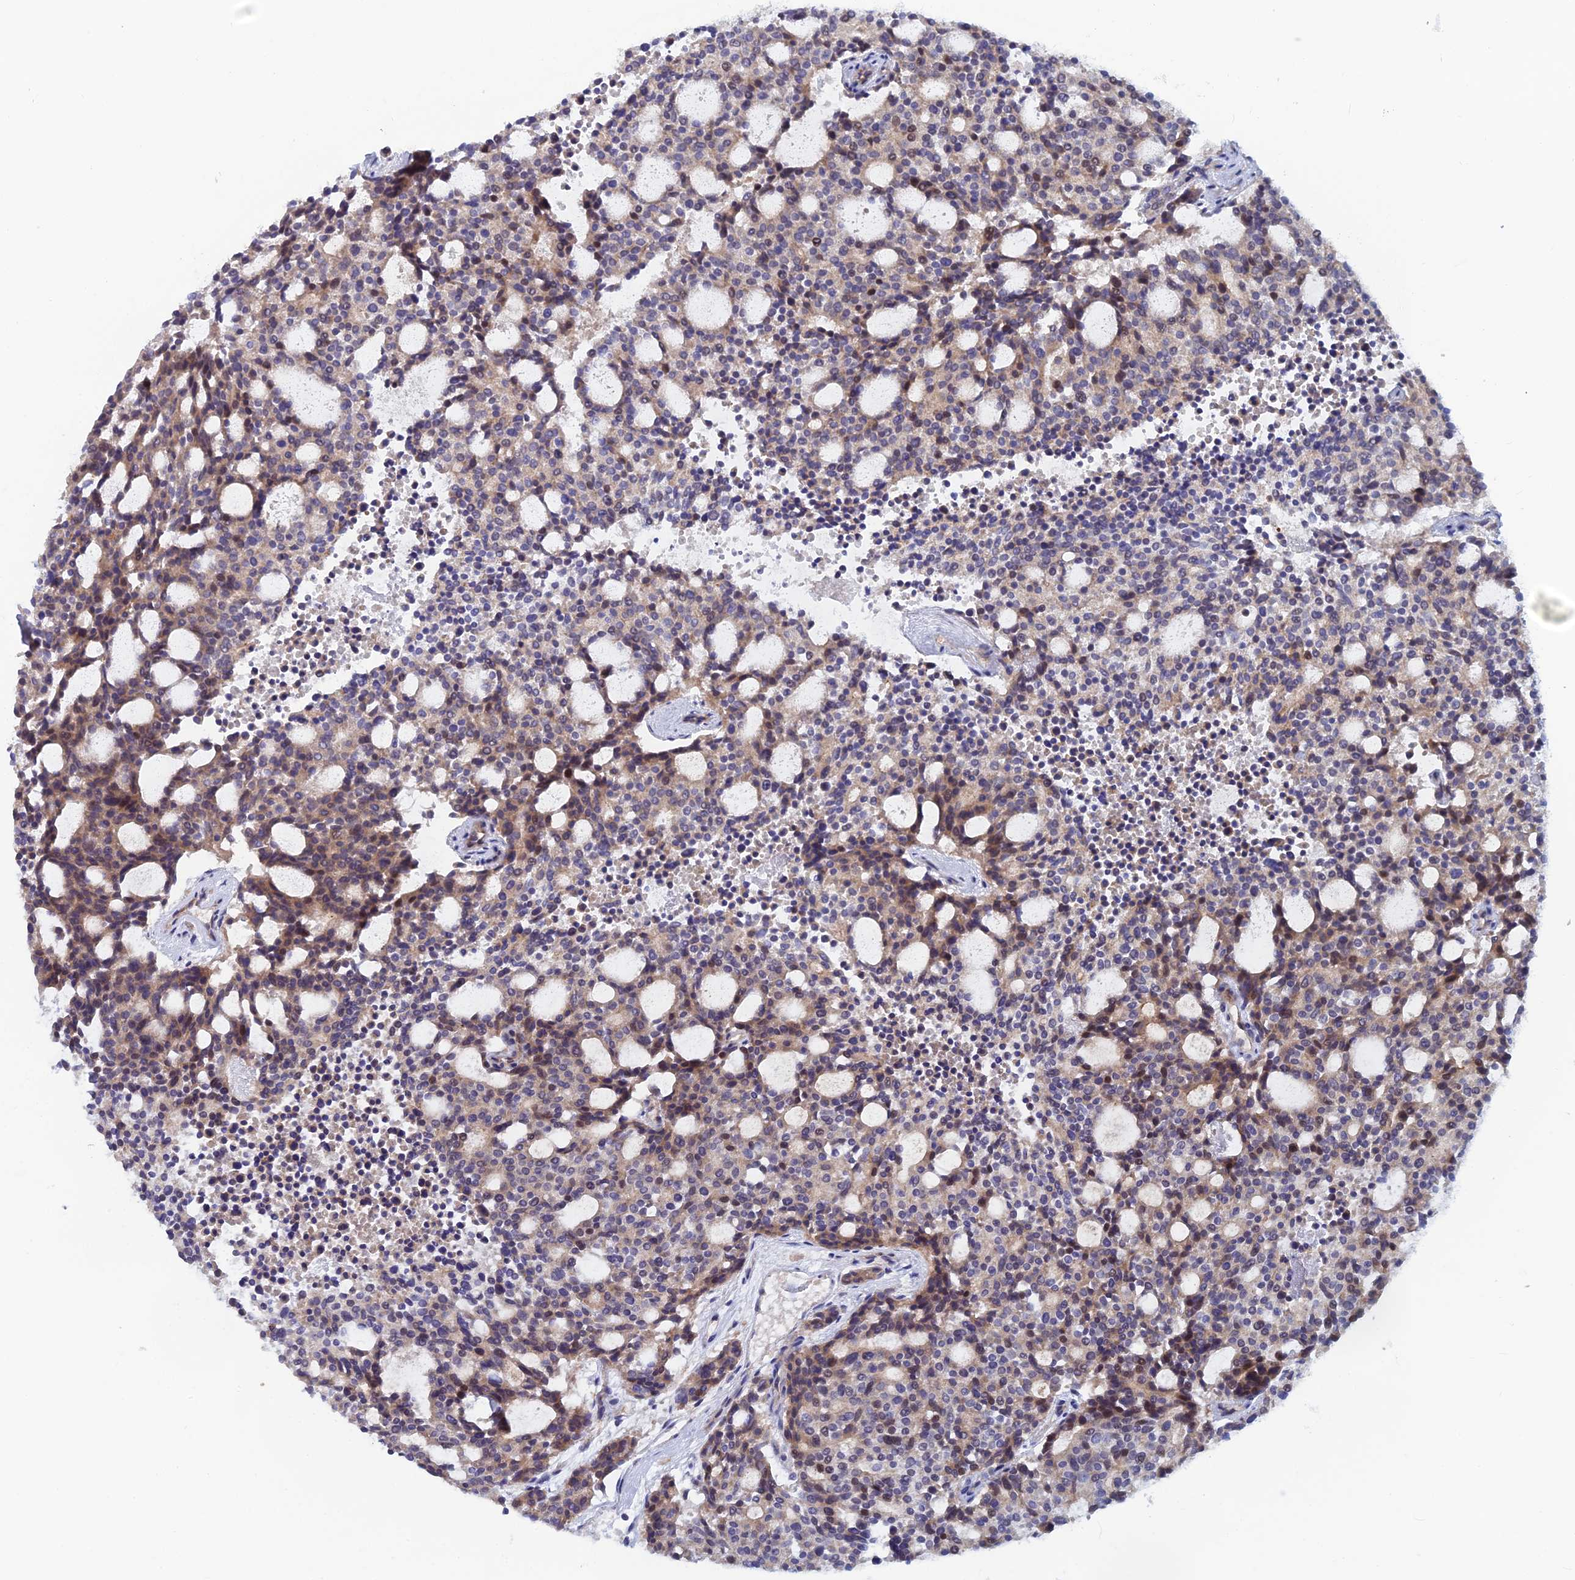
{"staining": {"intensity": "weak", "quantity": "25%-75%", "location": "cytoplasmic/membranous,nuclear"}, "tissue": "carcinoid", "cell_type": "Tumor cells", "image_type": "cancer", "snomed": [{"axis": "morphology", "description": "Carcinoid, malignant, NOS"}, {"axis": "topography", "description": "Pancreas"}], "caption": "There is low levels of weak cytoplasmic/membranous and nuclear expression in tumor cells of carcinoid, as demonstrated by immunohistochemical staining (brown color).", "gene": "GIPC1", "patient": {"sex": "female", "age": 54}}